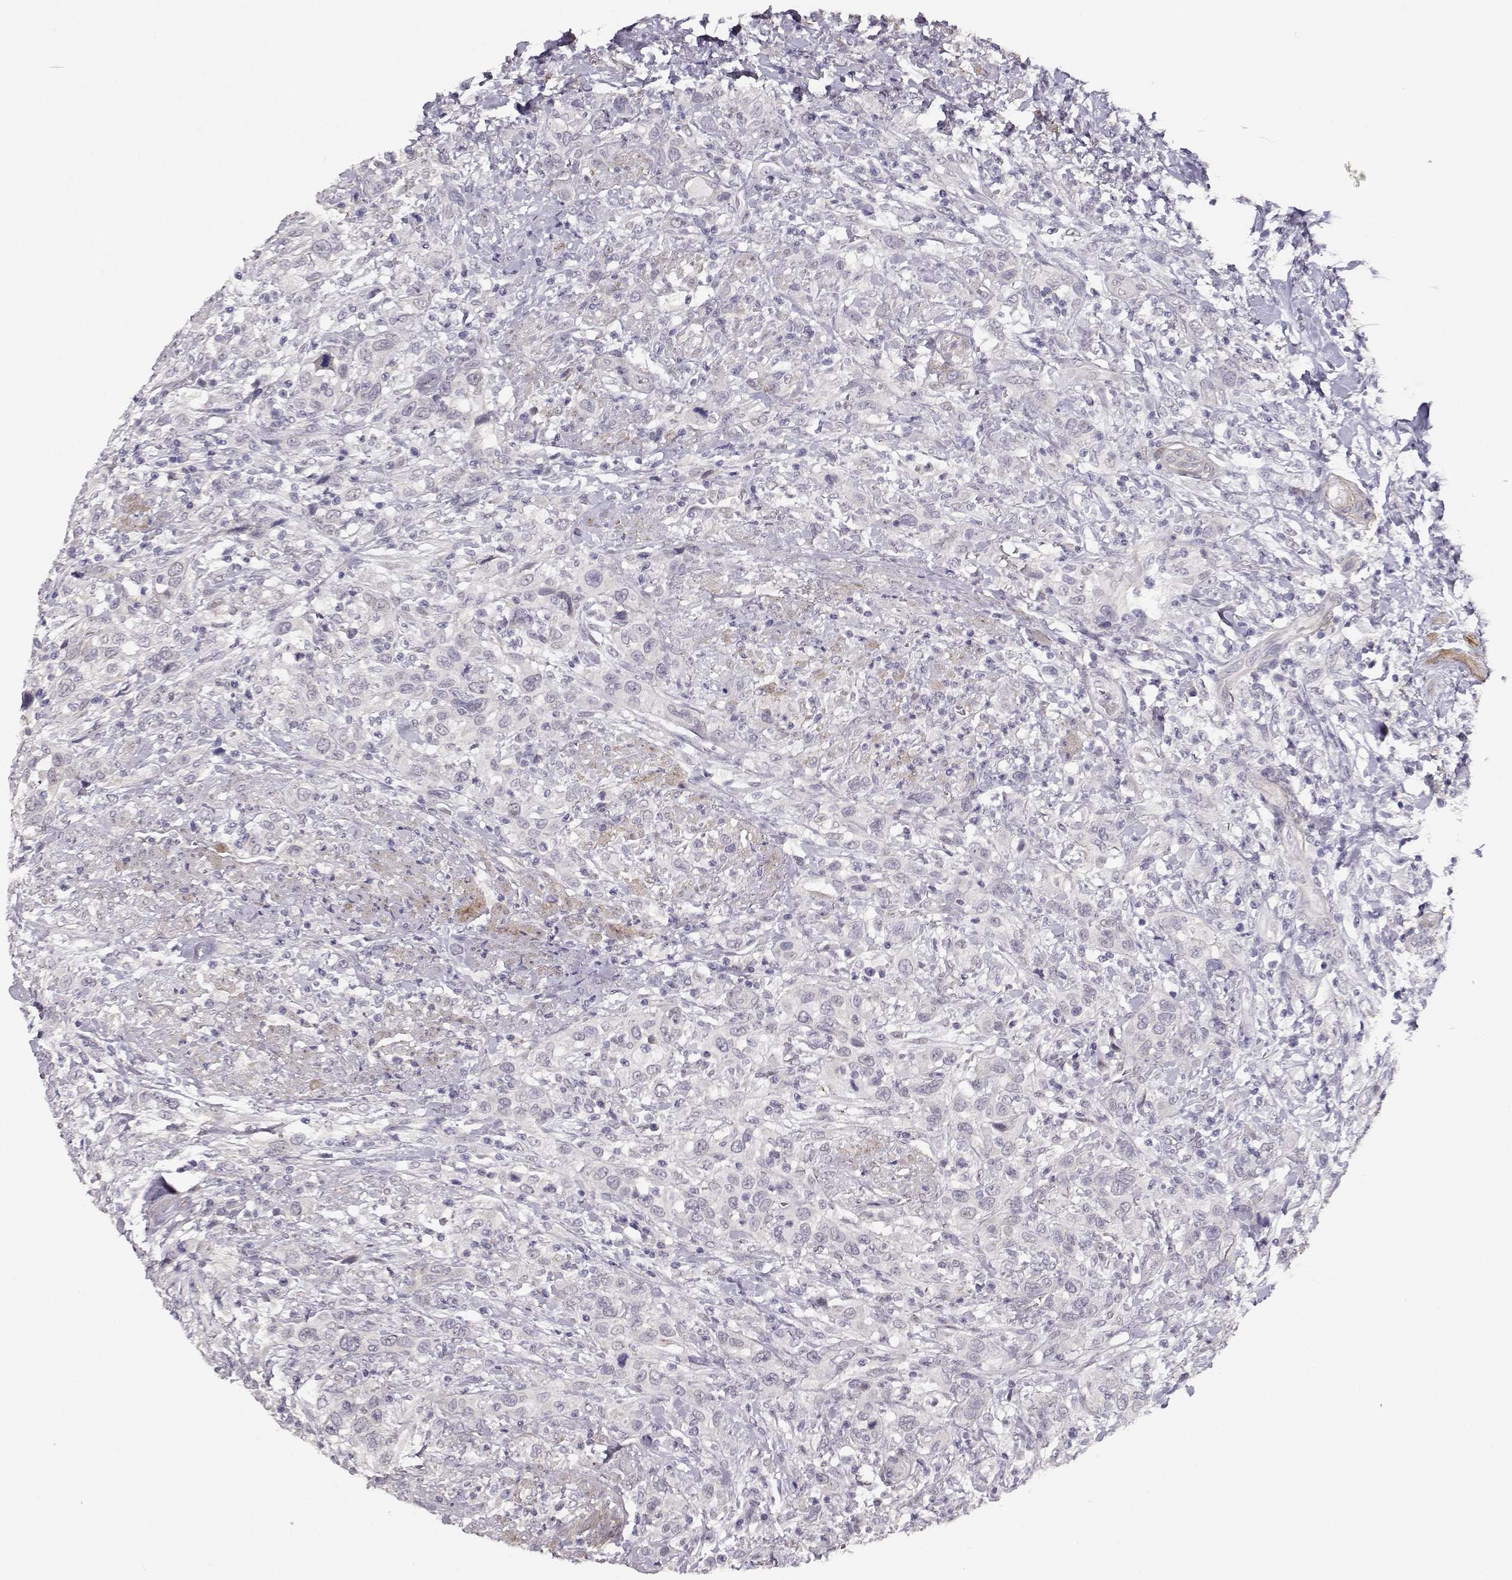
{"staining": {"intensity": "negative", "quantity": "none", "location": "none"}, "tissue": "urothelial cancer", "cell_type": "Tumor cells", "image_type": "cancer", "snomed": [{"axis": "morphology", "description": "Urothelial carcinoma, NOS"}, {"axis": "morphology", "description": "Urothelial carcinoma, High grade"}, {"axis": "topography", "description": "Urinary bladder"}], "caption": "Urothelial carcinoma (high-grade) was stained to show a protein in brown. There is no significant expression in tumor cells.", "gene": "LAMA5", "patient": {"sex": "female", "age": 64}}